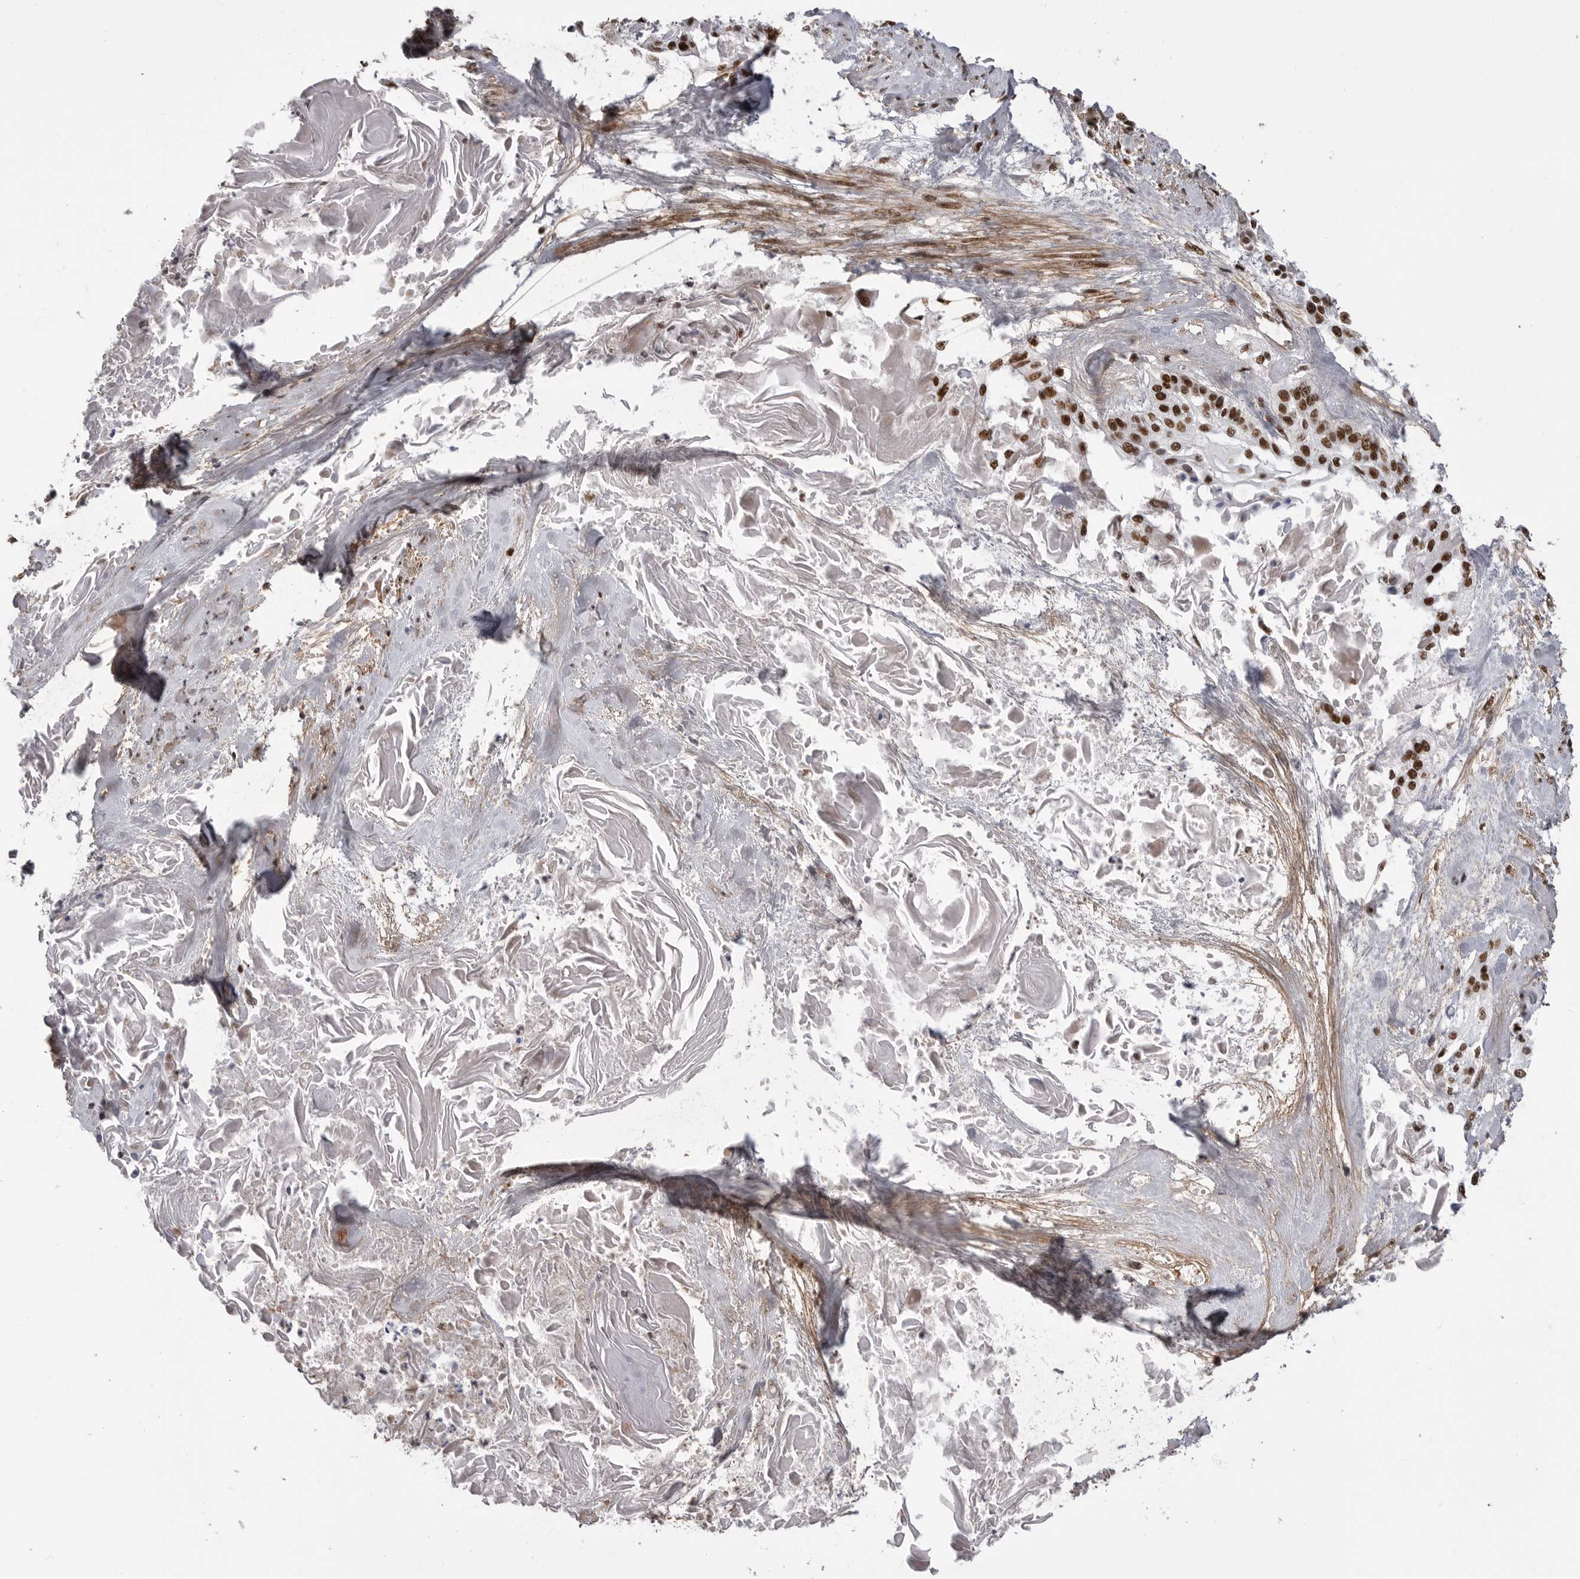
{"staining": {"intensity": "strong", "quantity": ">75%", "location": "nuclear"}, "tissue": "cervical cancer", "cell_type": "Tumor cells", "image_type": "cancer", "snomed": [{"axis": "morphology", "description": "Squamous cell carcinoma, NOS"}, {"axis": "topography", "description": "Cervix"}], "caption": "The micrograph exhibits immunohistochemical staining of cervical squamous cell carcinoma. There is strong nuclear positivity is identified in about >75% of tumor cells. Using DAB (3,3'-diaminobenzidine) (brown) and hematoxylin (blue) stains, captured at high magnification using brightfield microscopy.", "gene": "PPP1R8", "patient": {"sex": "female", "age": 57}}